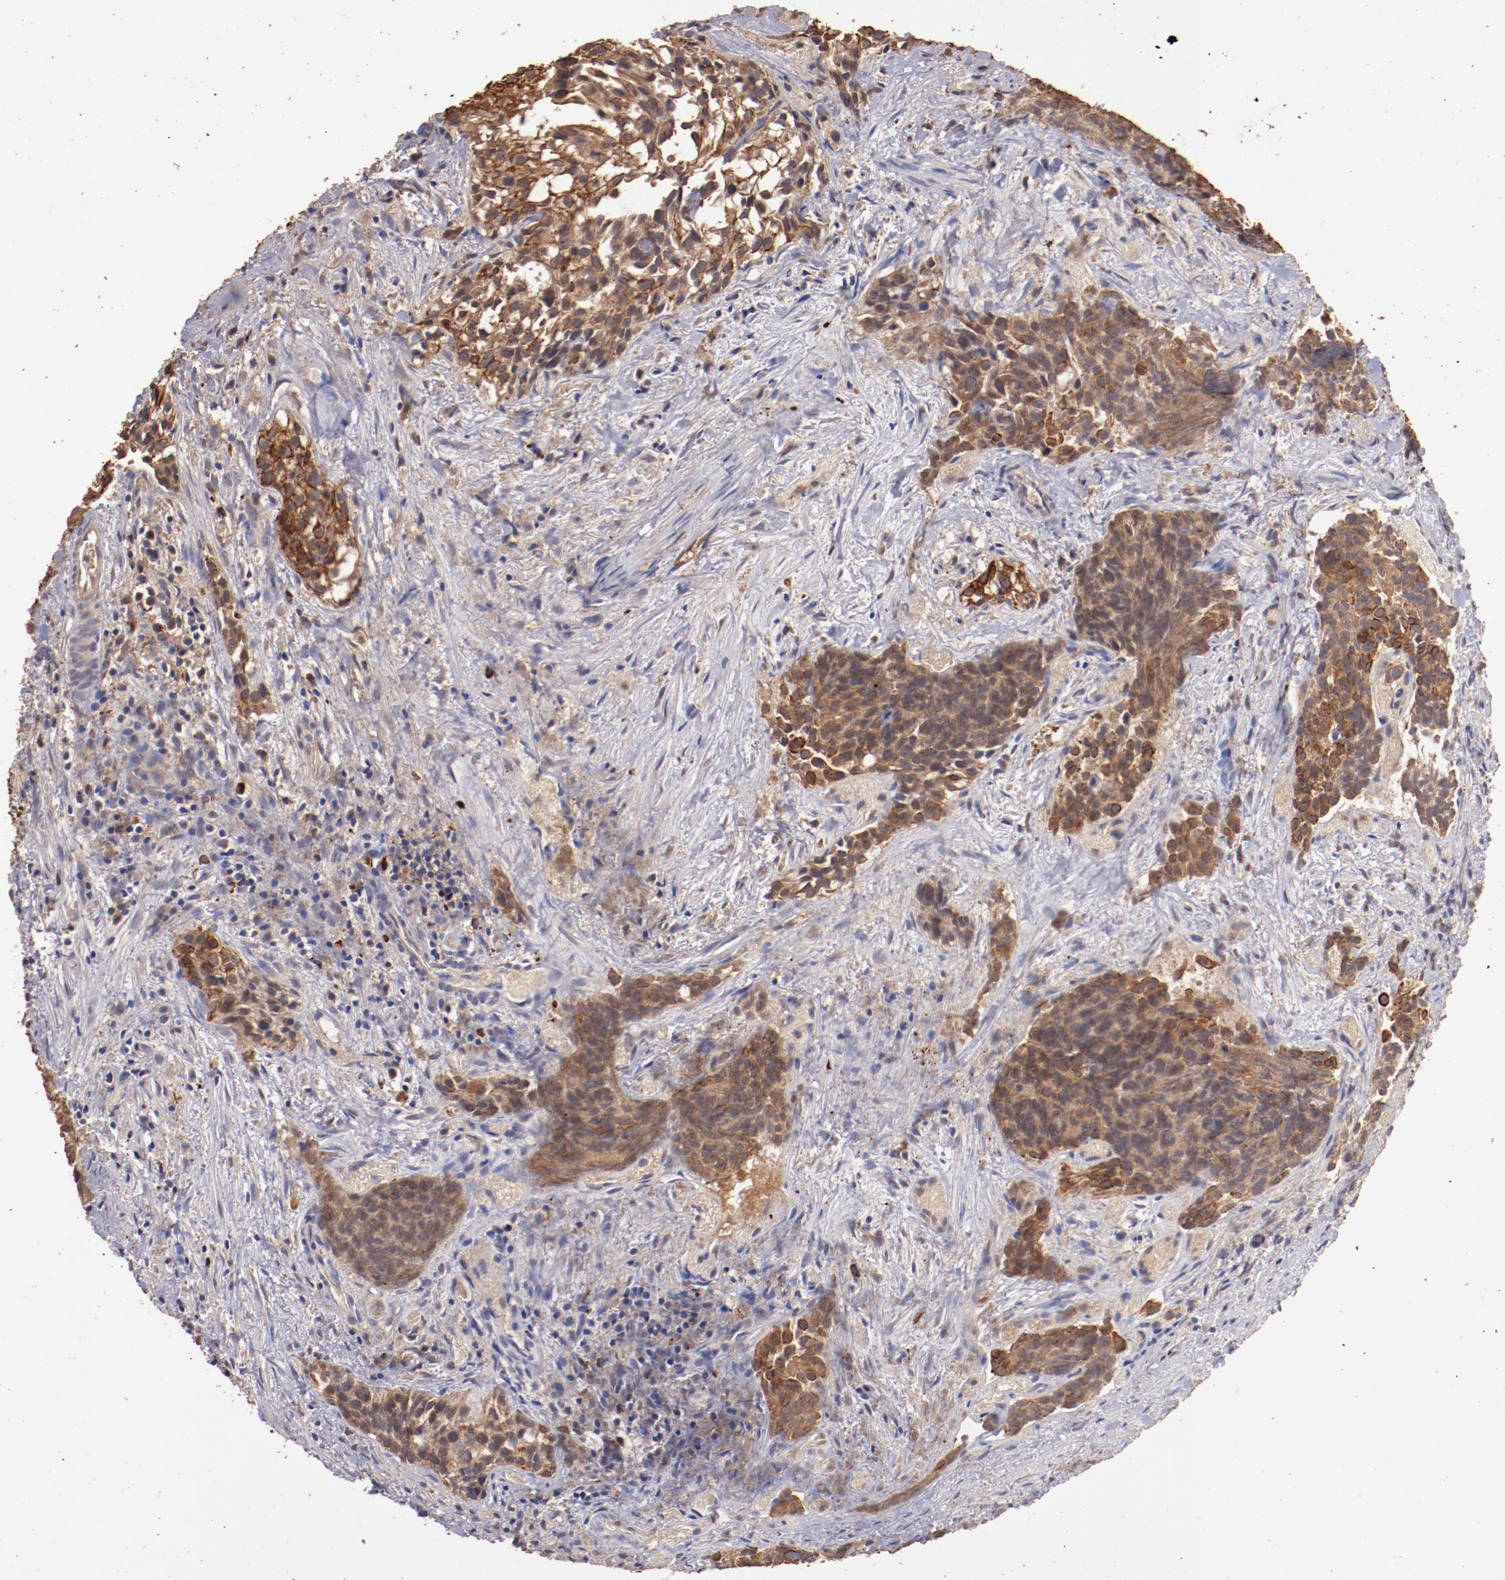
{"staining": {"intensity": "moderate", "quantity": ">75%", "location": "cytoplasmic/membranous"}, "tissue": "urothelial cancer", "cell_type": "Tumor cells", "image_type": "cancer", "snomed": [{"axis": "morphology", "description": "Urothelial carcinoma, High grade"}, {"axis": "topography", "description": "Urinary bladder"}], "caption": "DAB immunohistochemical staining of high-grade urothelial carcinoma exhibits moderate cytoplasmic/membranous protein staining in about >75% of tumor cells. (IHC, brightfield microscopy, high magnification).", "gene": "SRRD", "patient": {"sex": "female", "age": 78}}